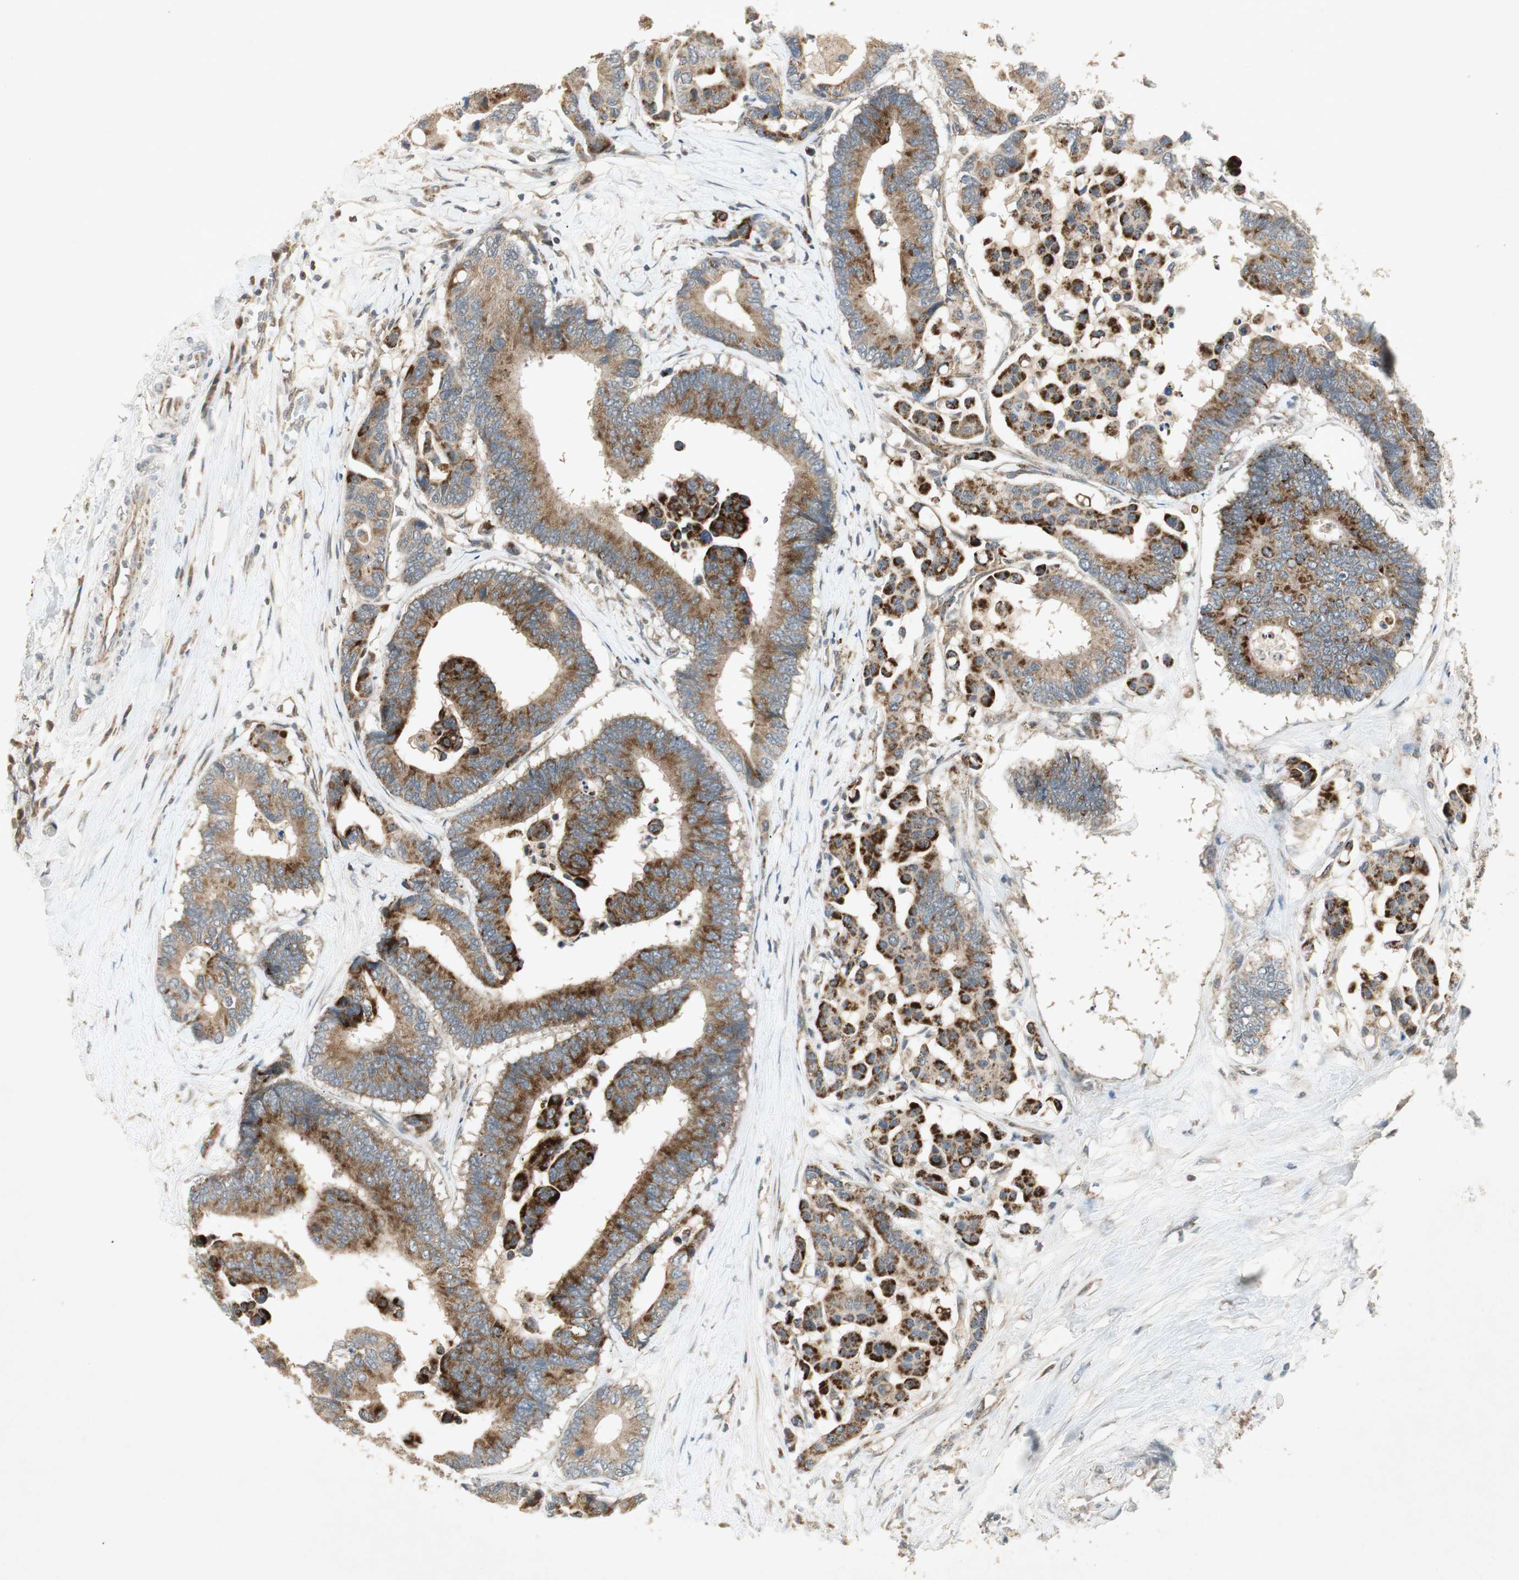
{"staining": {"intensity": "strong", "quantity": ">75%", "location": "cytoplasmic/membranous"}, "tissue": "colorectal cancer", "cell_type": "Tumor cells", "image_type": "cancer", "snomed": [{"axis": "morphology", "description": "Normal tissue, NOS"}, {"axis": "morphology", "description": "Adenocarcinoma, NOS"}, {"axis": "topography", "description": "Colon"}], "caption": "An image of adenocarcinoma (colorectal) stained for a protein displays strong cytoplasmic/membranous brown staining in tumor cells. (Stains: DAB in brown, nuclei in blue, Microscopy: brightfield microscopy at high magnification).", "gene": "USP2", "patient": {"sex": "male", "age": 82}}